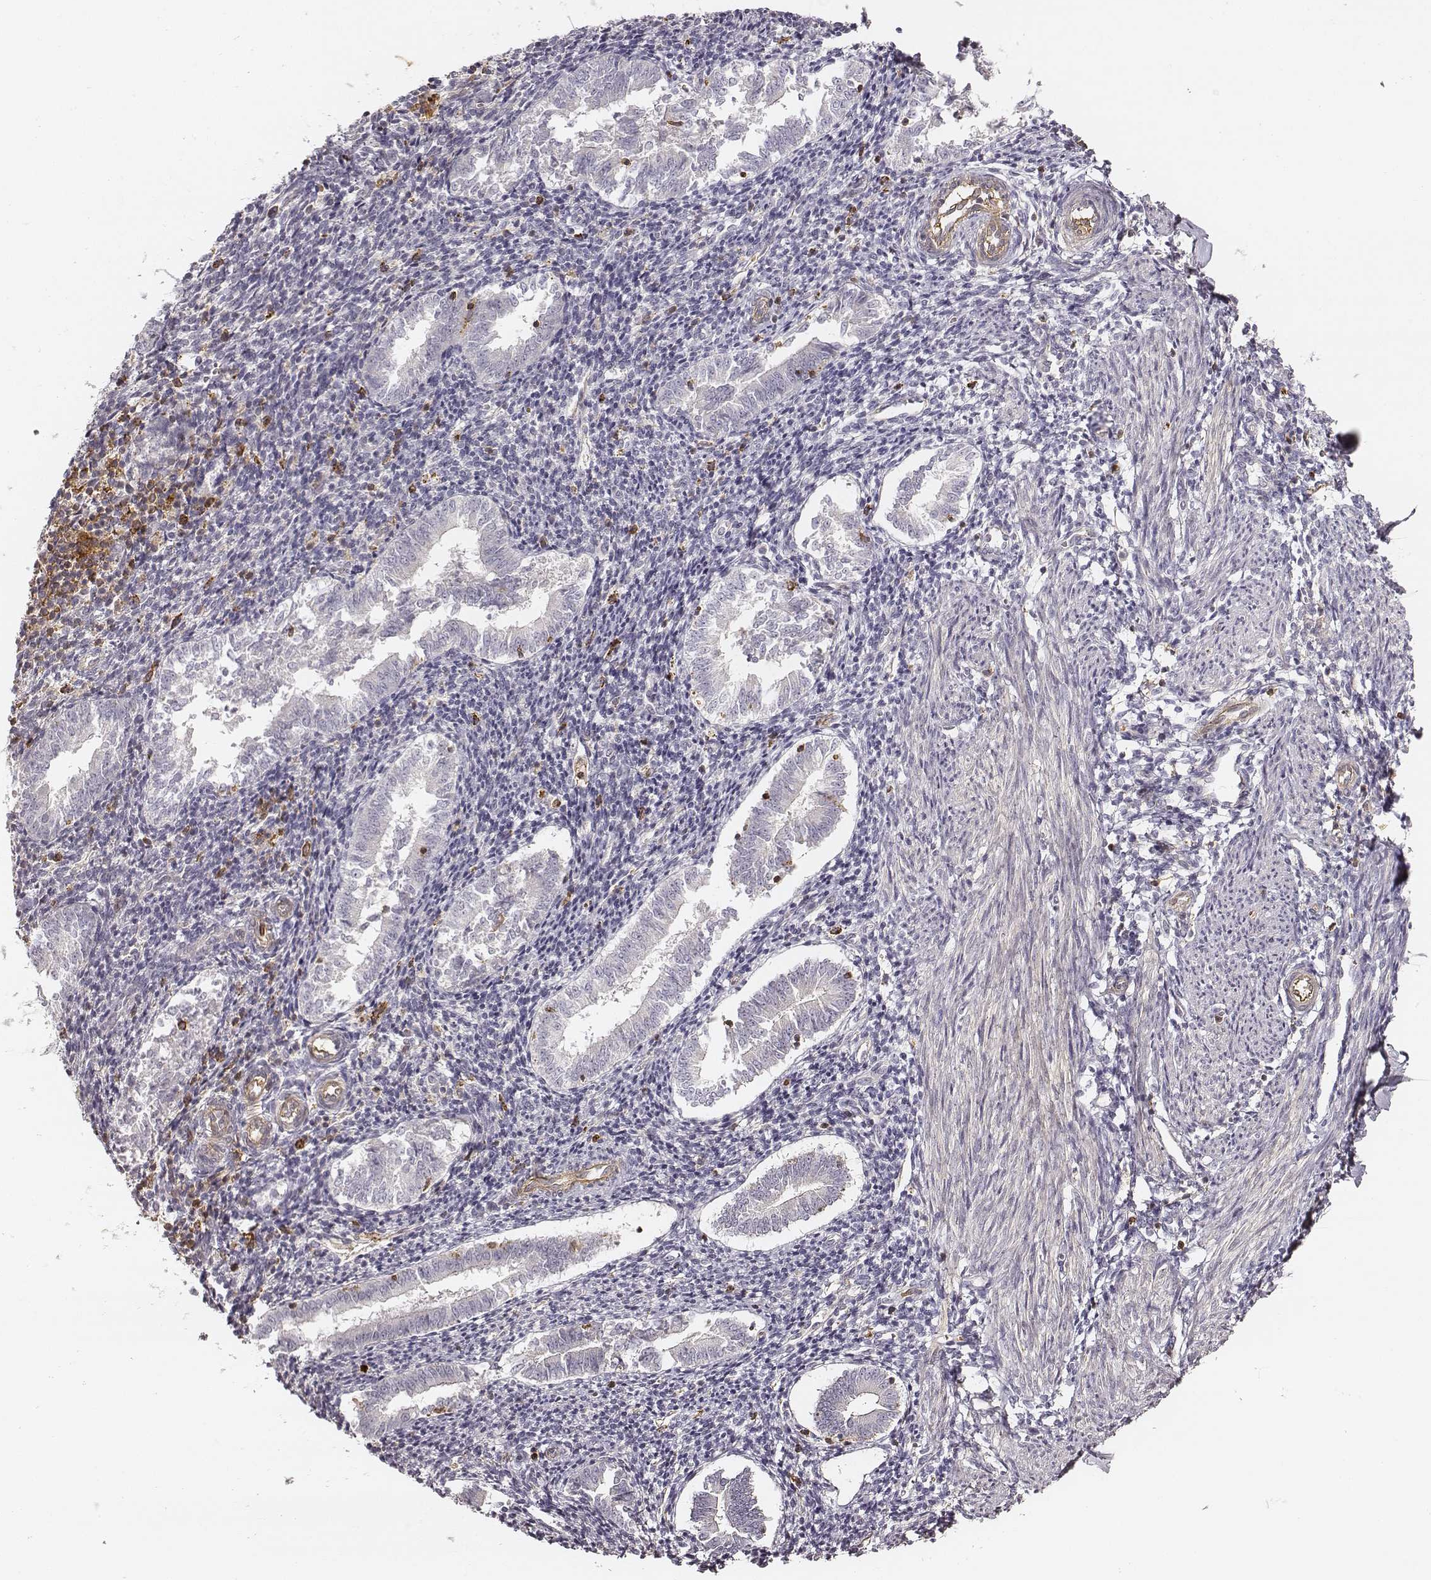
{"staining": {"intensity": "negative", "quantity": "none", "location": "none"}, "tissue": "endometrium", "cell_type": "Cells in endometrial stroma", "image_type": "normal", "snomed": [{"axis": "morphology", "description": "Normal tissue, NOS"}, {"axis": "topography", "description": "Endometrium"}], "caption": "DAB (3,3'-diaminobenzidine) immunohistochemical staining of benign human endometrium shows no significant expression in cells in endometrial stroma. (IHC, brightfield microscopy, high magnification).", "gene": "ZYX", "patient": {"sex": "female", "age": 25}}